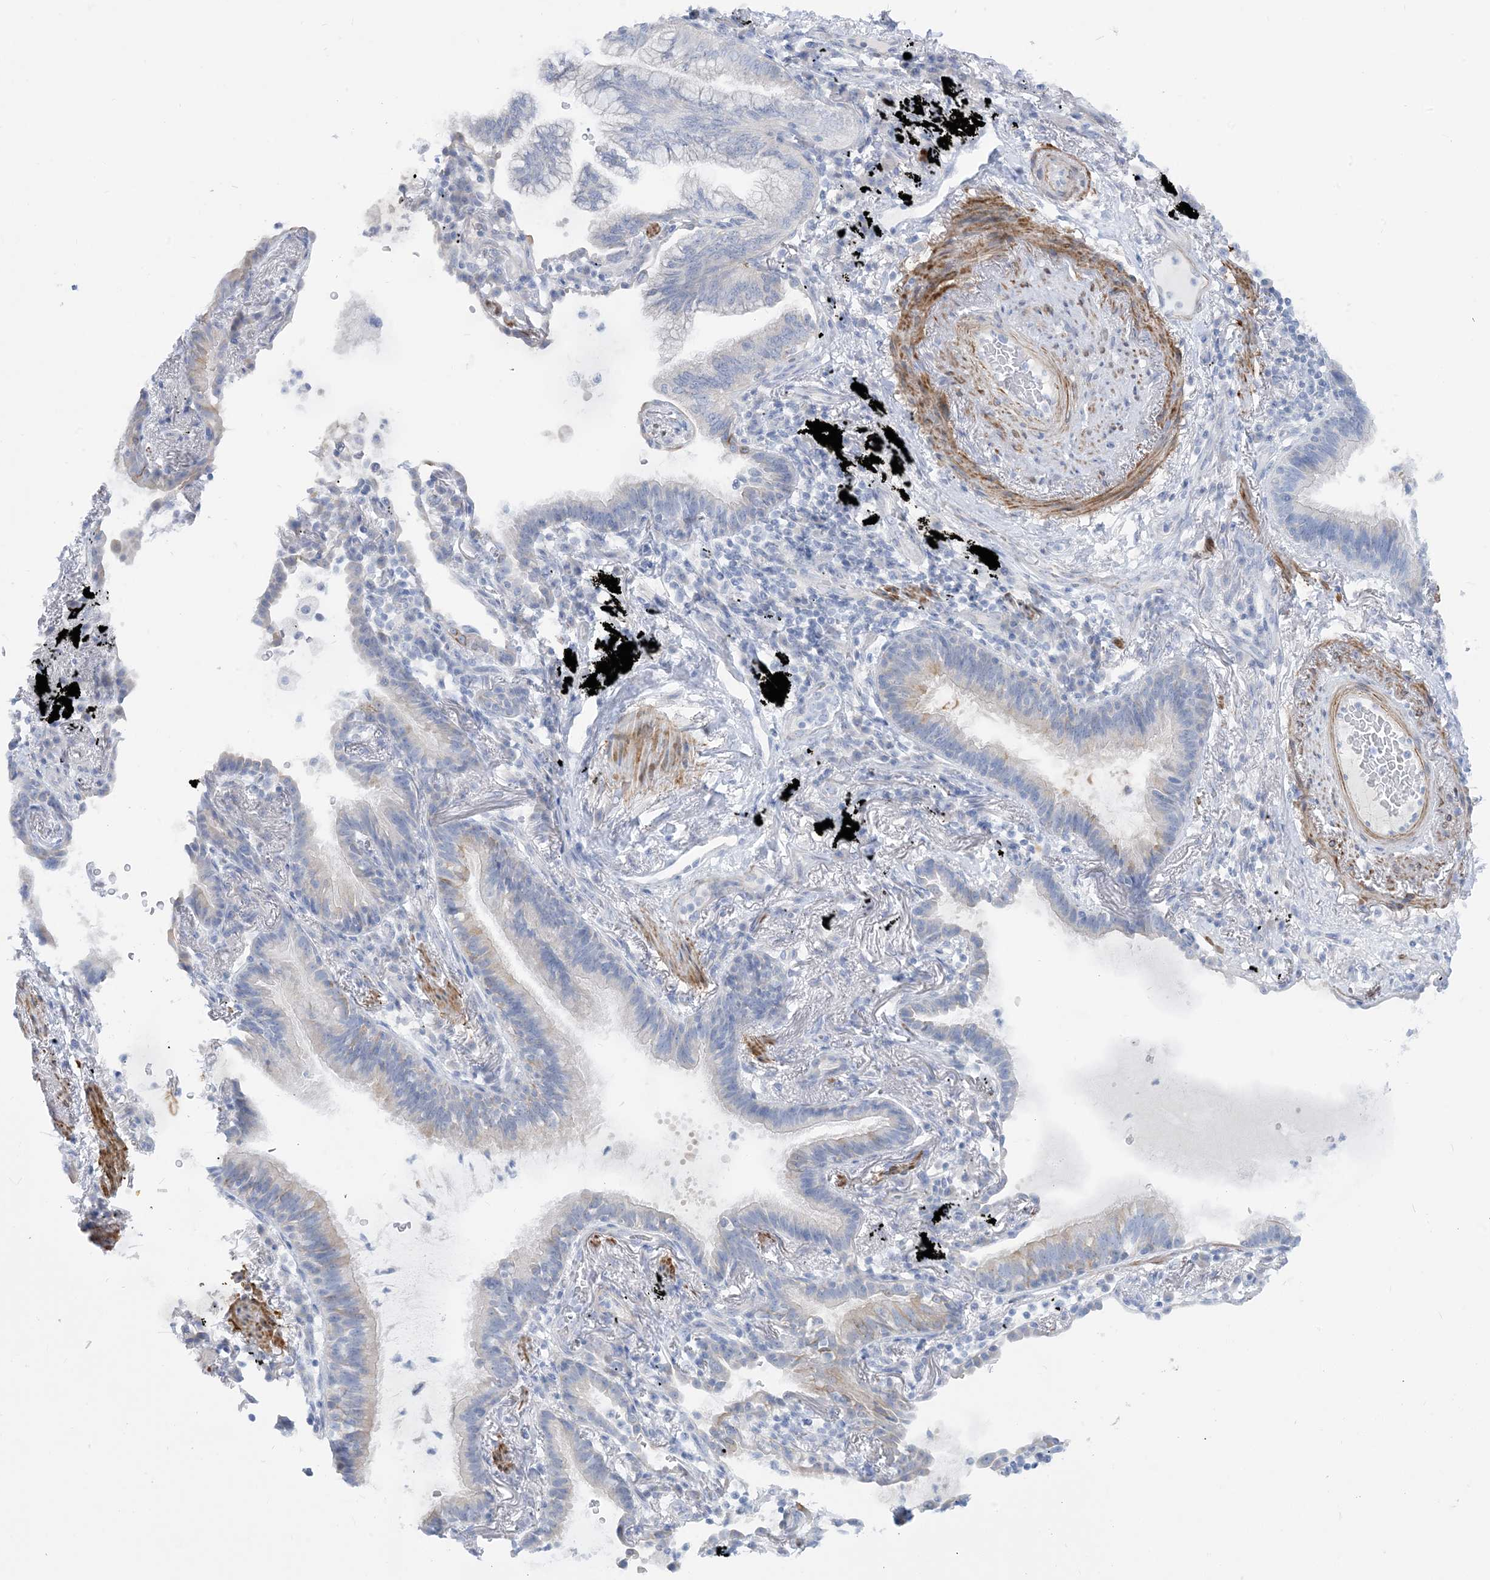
{"staining": {"intensity": "weak", "quantity": "<25%", "location": "cytoplasmic/membranous"}, "tissue": "lung cancer", "cell_type": "Tumor cells", "image_type": "cancer", "snomed": [{"axis": "morphology", "description": "Adenocarcinoma, NOS"}, {"axis": "topography", "description": "Lung"}], "caption": "Tumor cells are negative for protein expression in human lung cancer.", "gene": "MARS2", "patient": {"sex": "female", "age": 70}}